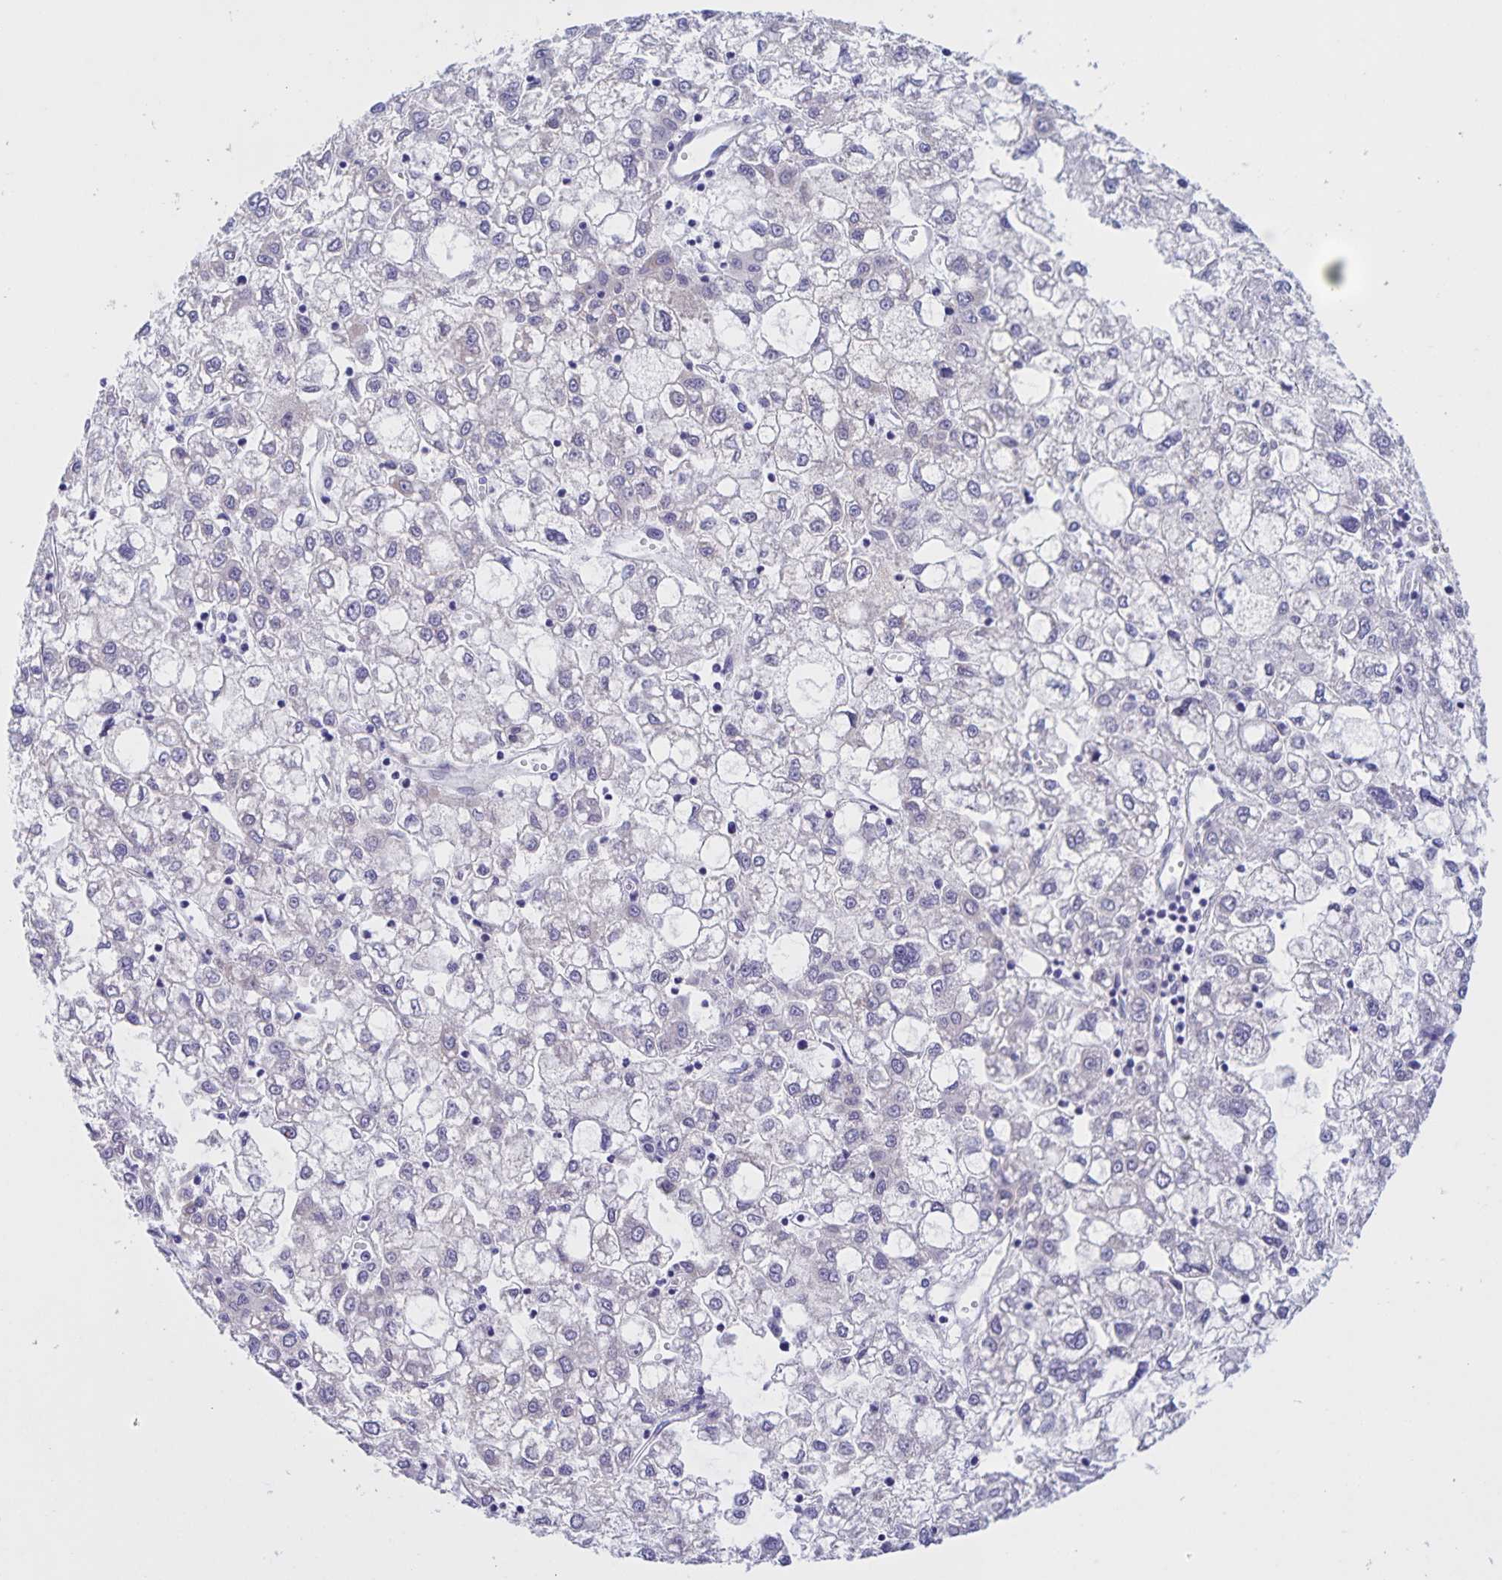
{"staining": {"intensity": "negative", "quantity": "none", "location": "none"}, "tissue": "liver cancer", "cell_type": "Tumor cells", "image_type": "cancer", "snomed": [{"axis": "morphology", "description": "Carcinoma, Hepatocellular, NOS"}, {"axis": "topography", "description": "Liver"}], "caption": "Immunohistochemistry (IHC) photomicrograph of human hepatocellular carcinoma (liver) stained for a protein (brown), which demonstrates no expression in tumor cells.", "gene": "DMGDH", "patient": {"sex": "male", "age": 40}}